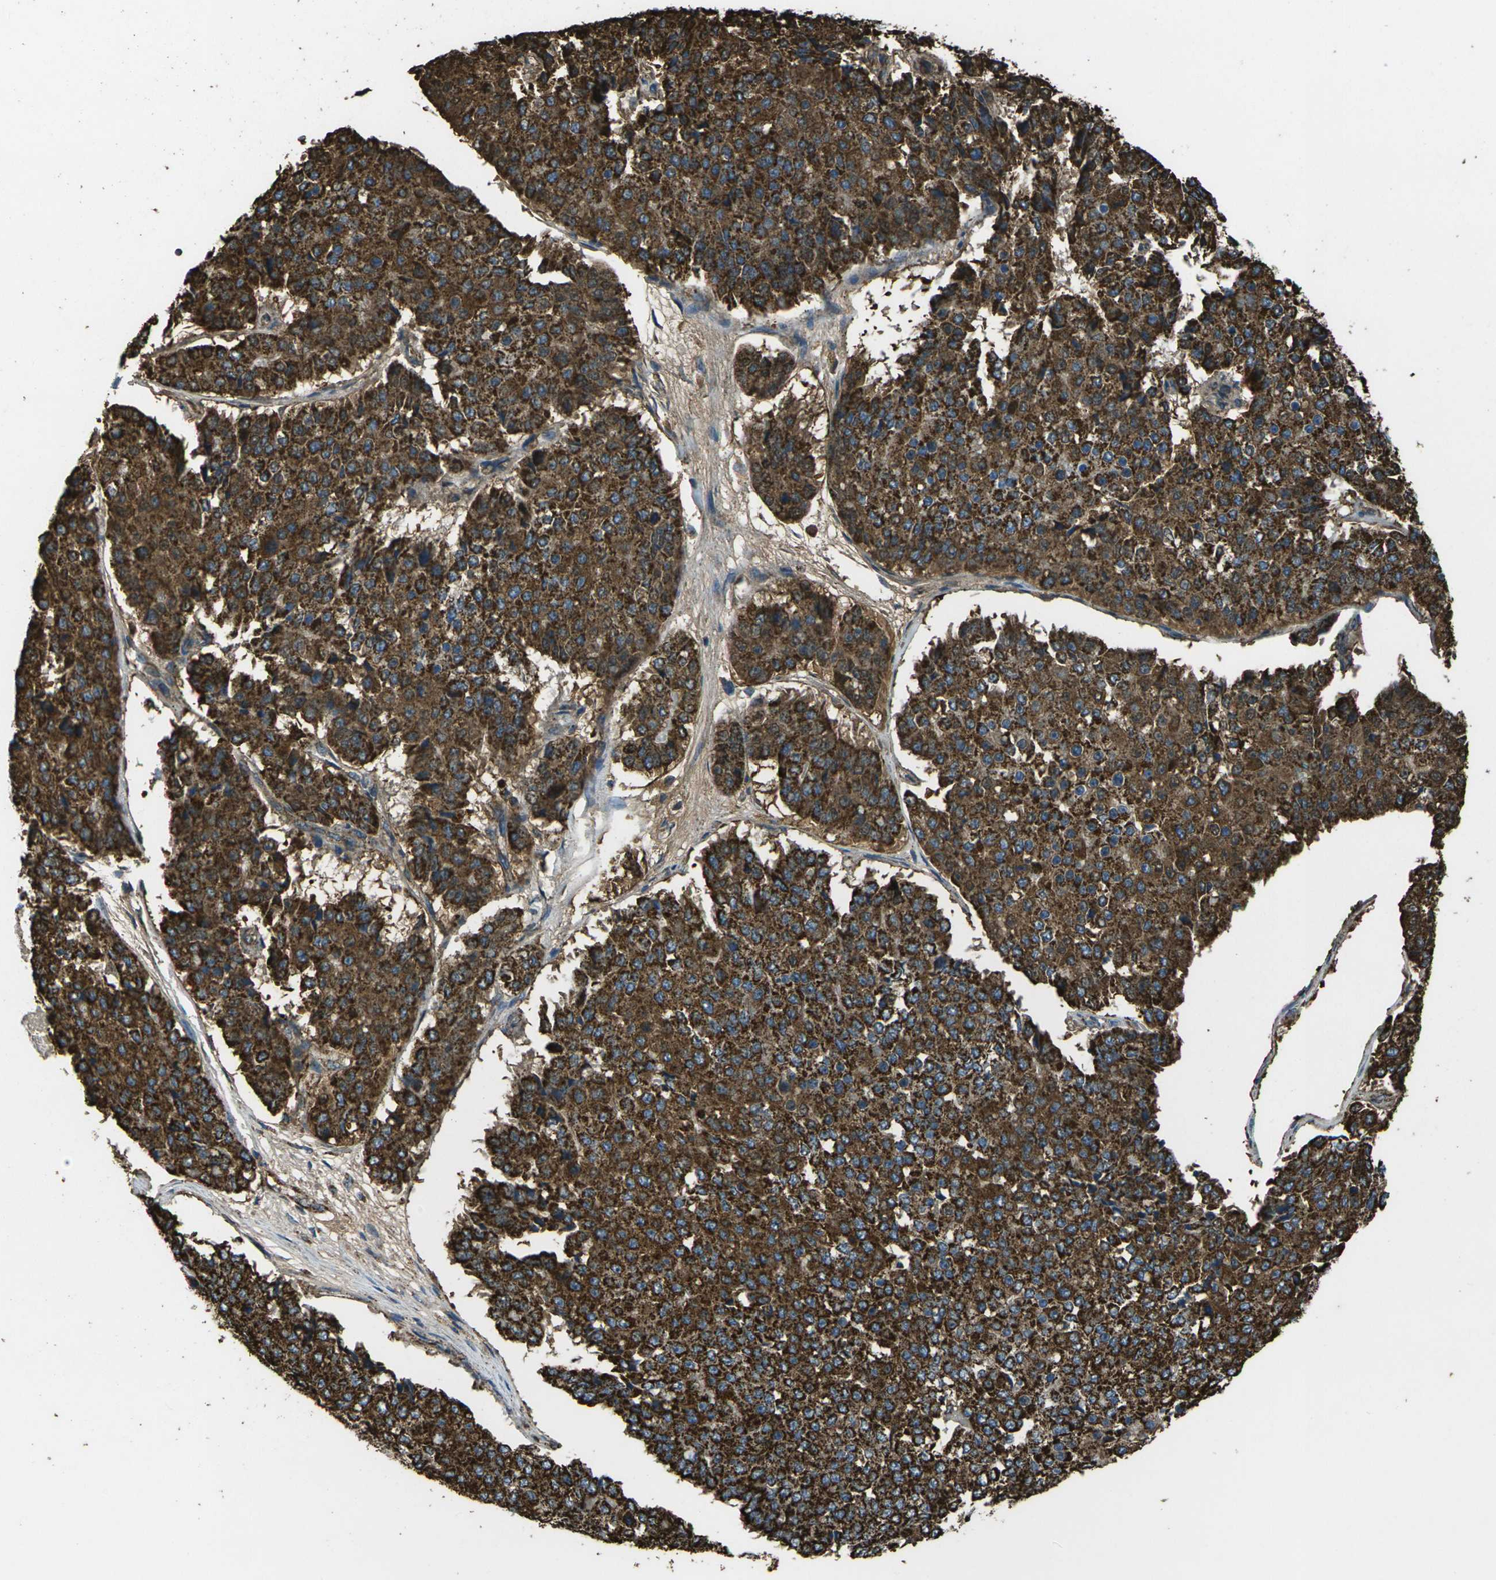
{"staining": {"intensity": "strong", "quantity": ">75%", "location": "cytoplasmic/membranous"}, "tissue": "pancreatic cancer", "cell_type": "Tumor cells", "image_type": "cancer", "snomed": [{"axis": "morphology", "description": "Adenocarcinoma, NOS"}, {"axis": "topography", "description": "Pancreas"}], "caption": "IHC of human pancreatic adenocarcinoma shows high levels of strong cytoplasmic/membranous expression in approximately >75% of tumor cells.", "gene": "KLHL5", "patient": {"sex": "male", "age": 50}}